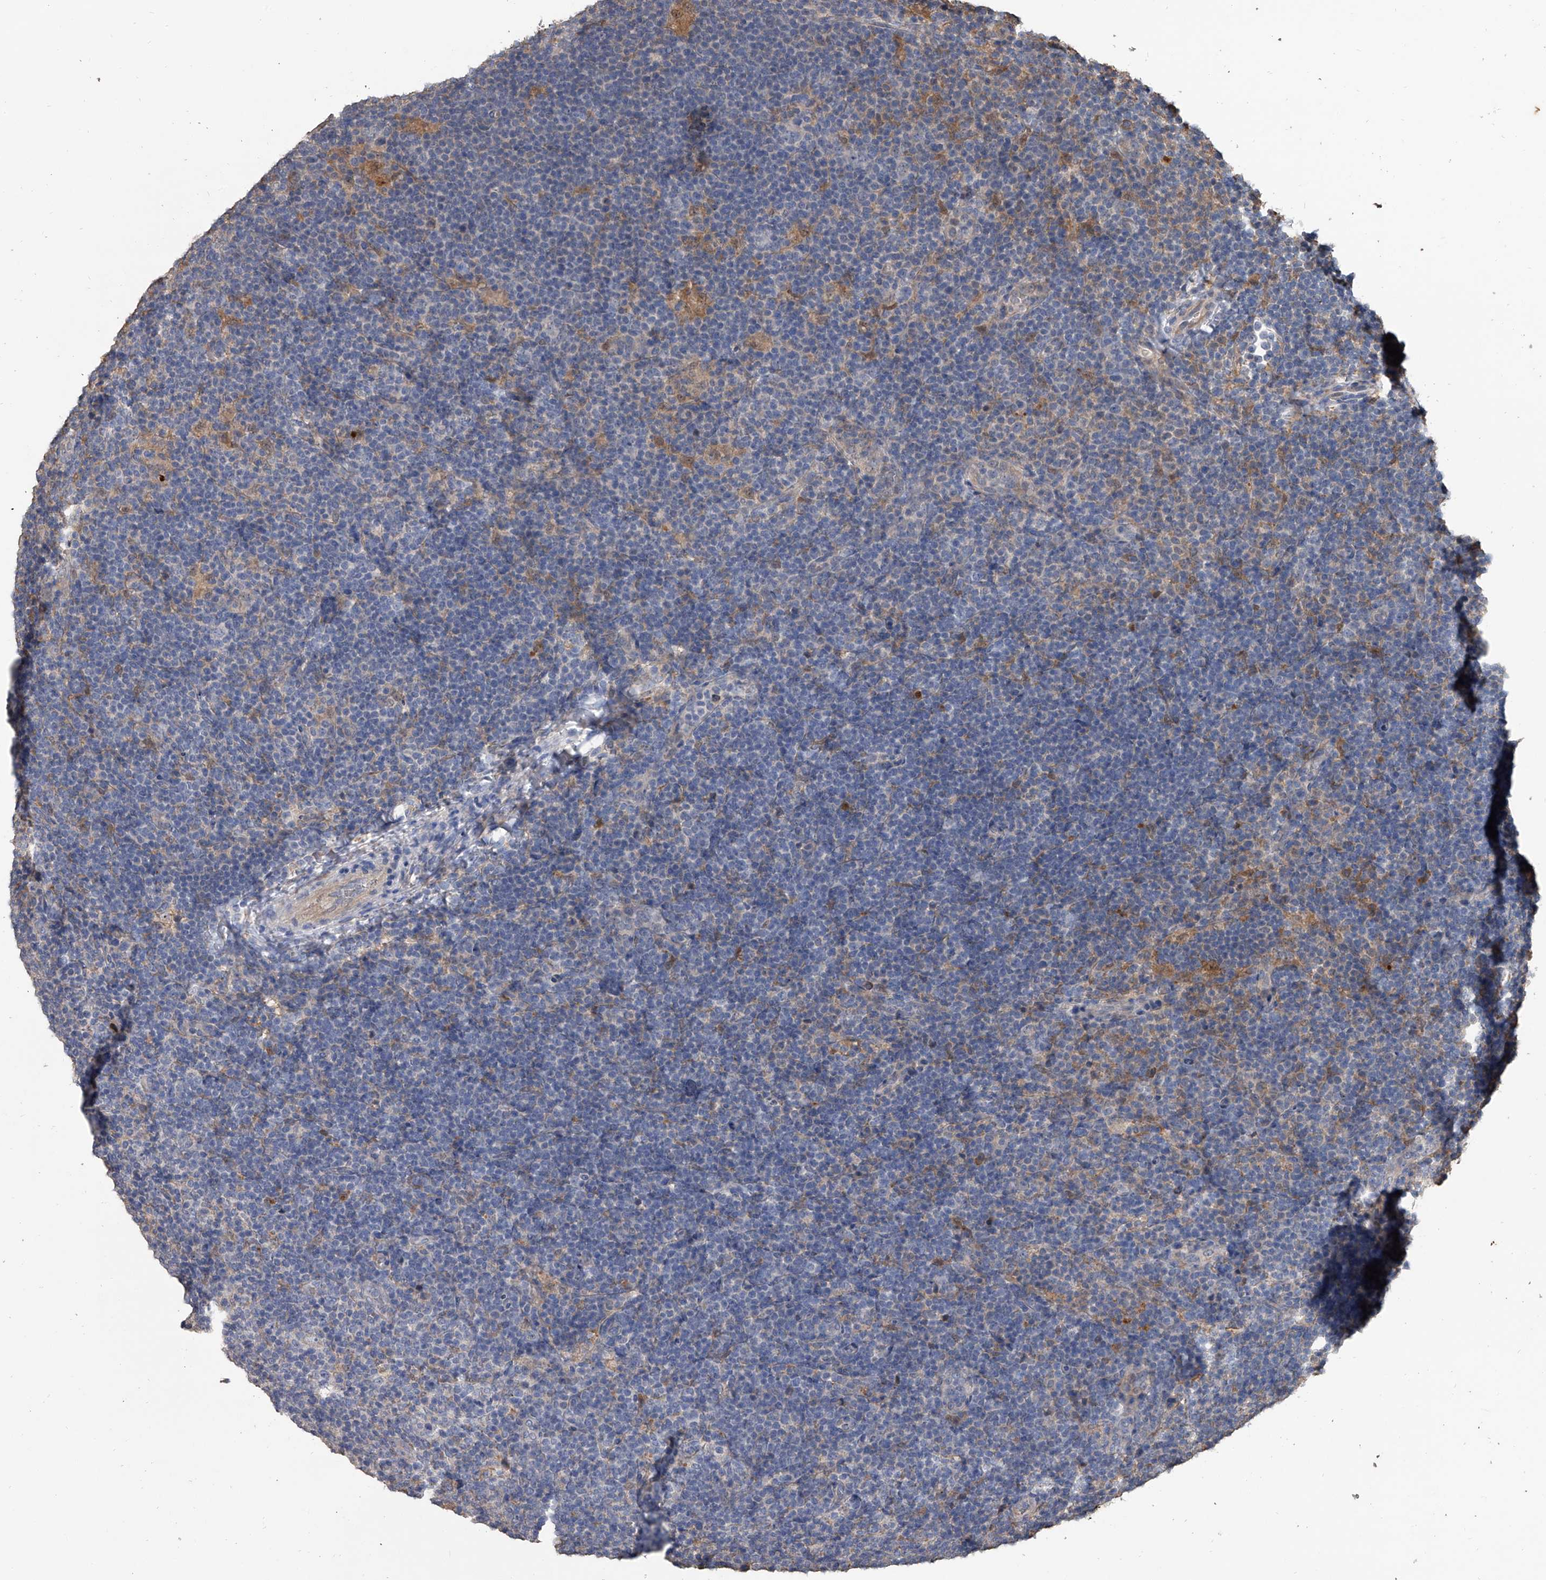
{"staining": {"intensity": "negative", "quantity": "none", "location": "none"}, "tissue": "lymphoma", "cell_type": "Tumor cells", "image_type": "cancer", "snomed": [{"axis": "morphology", "description": "Hodgkin's disease, NOS"}, {"axis": "topography", "description": "Lymph node"}], "caption": "Immunohistochemistry (IHC) of human lymphoma reveals no staining in tumor cells. (Immunohistochemistry (IHC), brightfield microscopy, high magnification).", "gene": "DOCK9", "patient": {"sex": "female", "age": 57}}